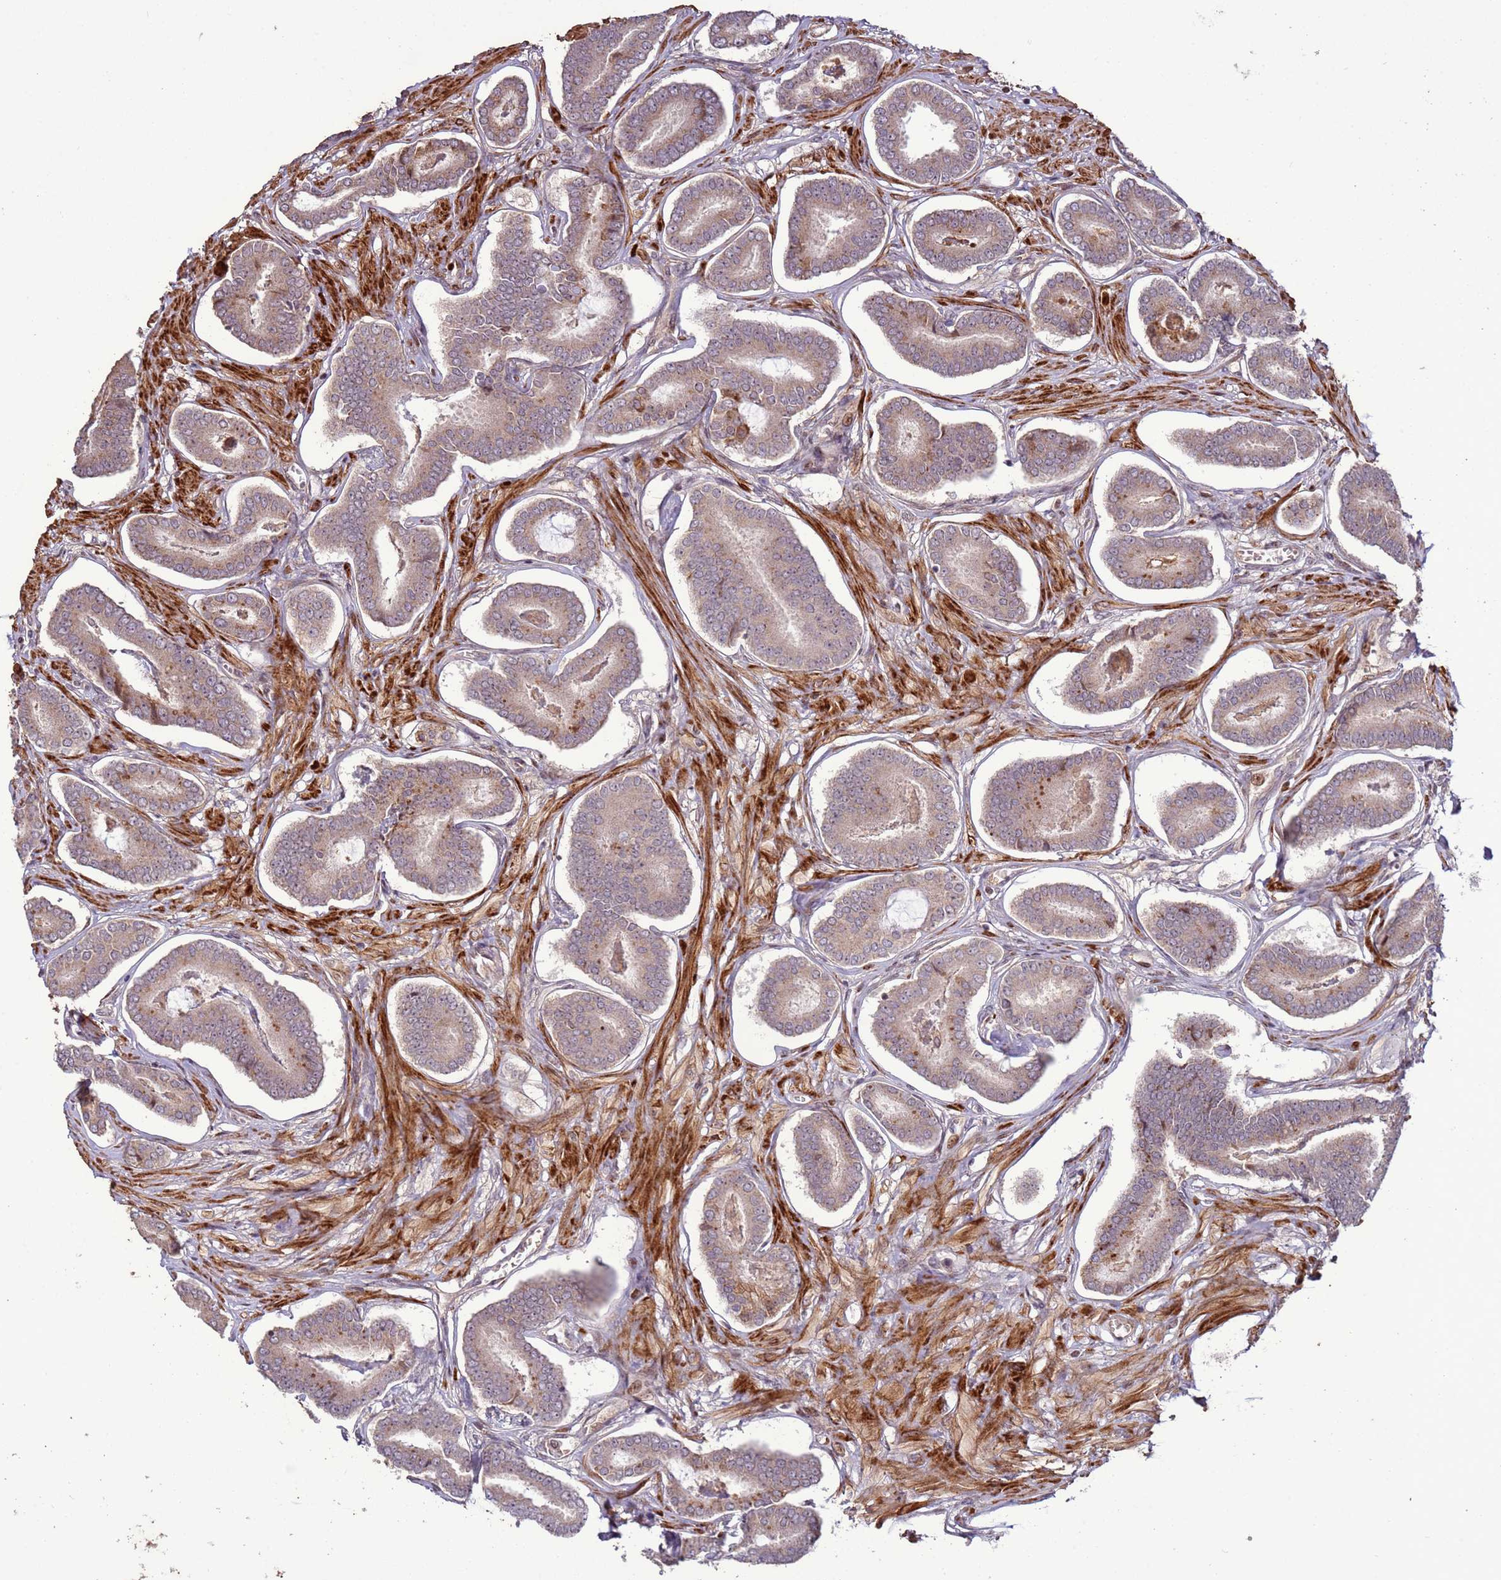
{"staining": {"intensity": "weak", "quantity": ">75%", "location": "cytoplasmic/membranous"}, "tissue": "prostate cancer", "cell_type": "Tumor cells", "image_type": "cancer", "snomed": [{"axis": "morphology", "description": "Adenocarcinoma, NOS"}, {"axis": "topography", "description": "Prostate and seminal vesicle, NOS"}], "caption": "Weak cytoplasmic/membranous expression is appreciated in about >75% of tumor cells in prostate cancer. (DAB = brown stain, brightfield microscopy at high magnification).", "gene": "HGH1", "patient": {"sex": "male", "age": 76}}